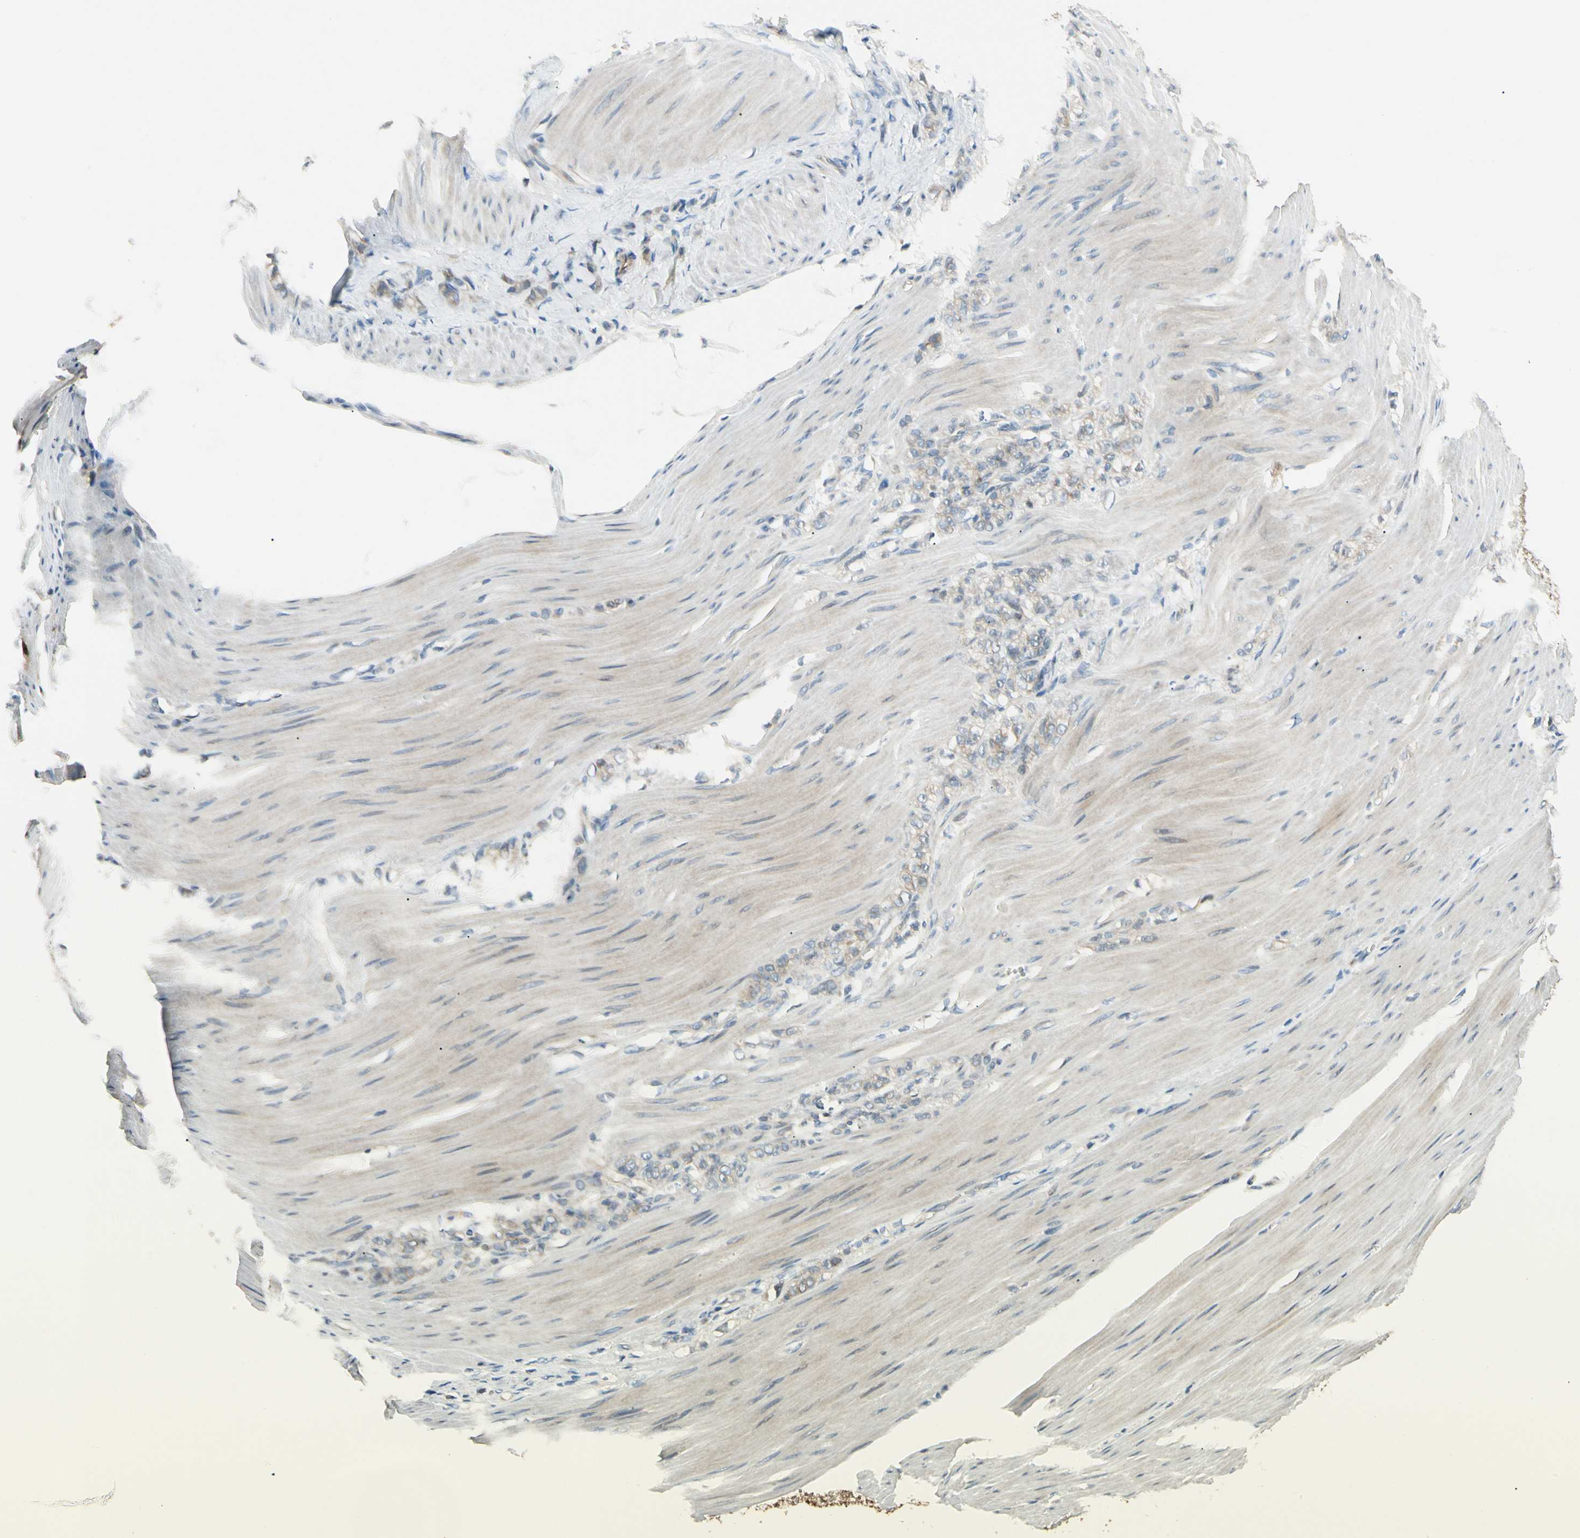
{"staining": {"intensity": "weak", "quantity": "25%-75%", "location": "cytoplasmic/membranous"}, "tissue": "stomach cancer", "cell_type": "Tumor cells", "image_type": "cancer", "snomed": [{"axis": "morphology", "description": "Adenocarcinoma, NOS"}, {"axis": "topography", "description": "Stomach"}], "caption": "Immunohistochemistry image of human stomach adenocarcinoma stained for a protein (brown), which demonstrates low levels of weak cytoplasmic/membranous positivity in about 25%-75% of tumor cells.", "gene": "P3H2", "patient": {"sex": "male", "age": 82}}